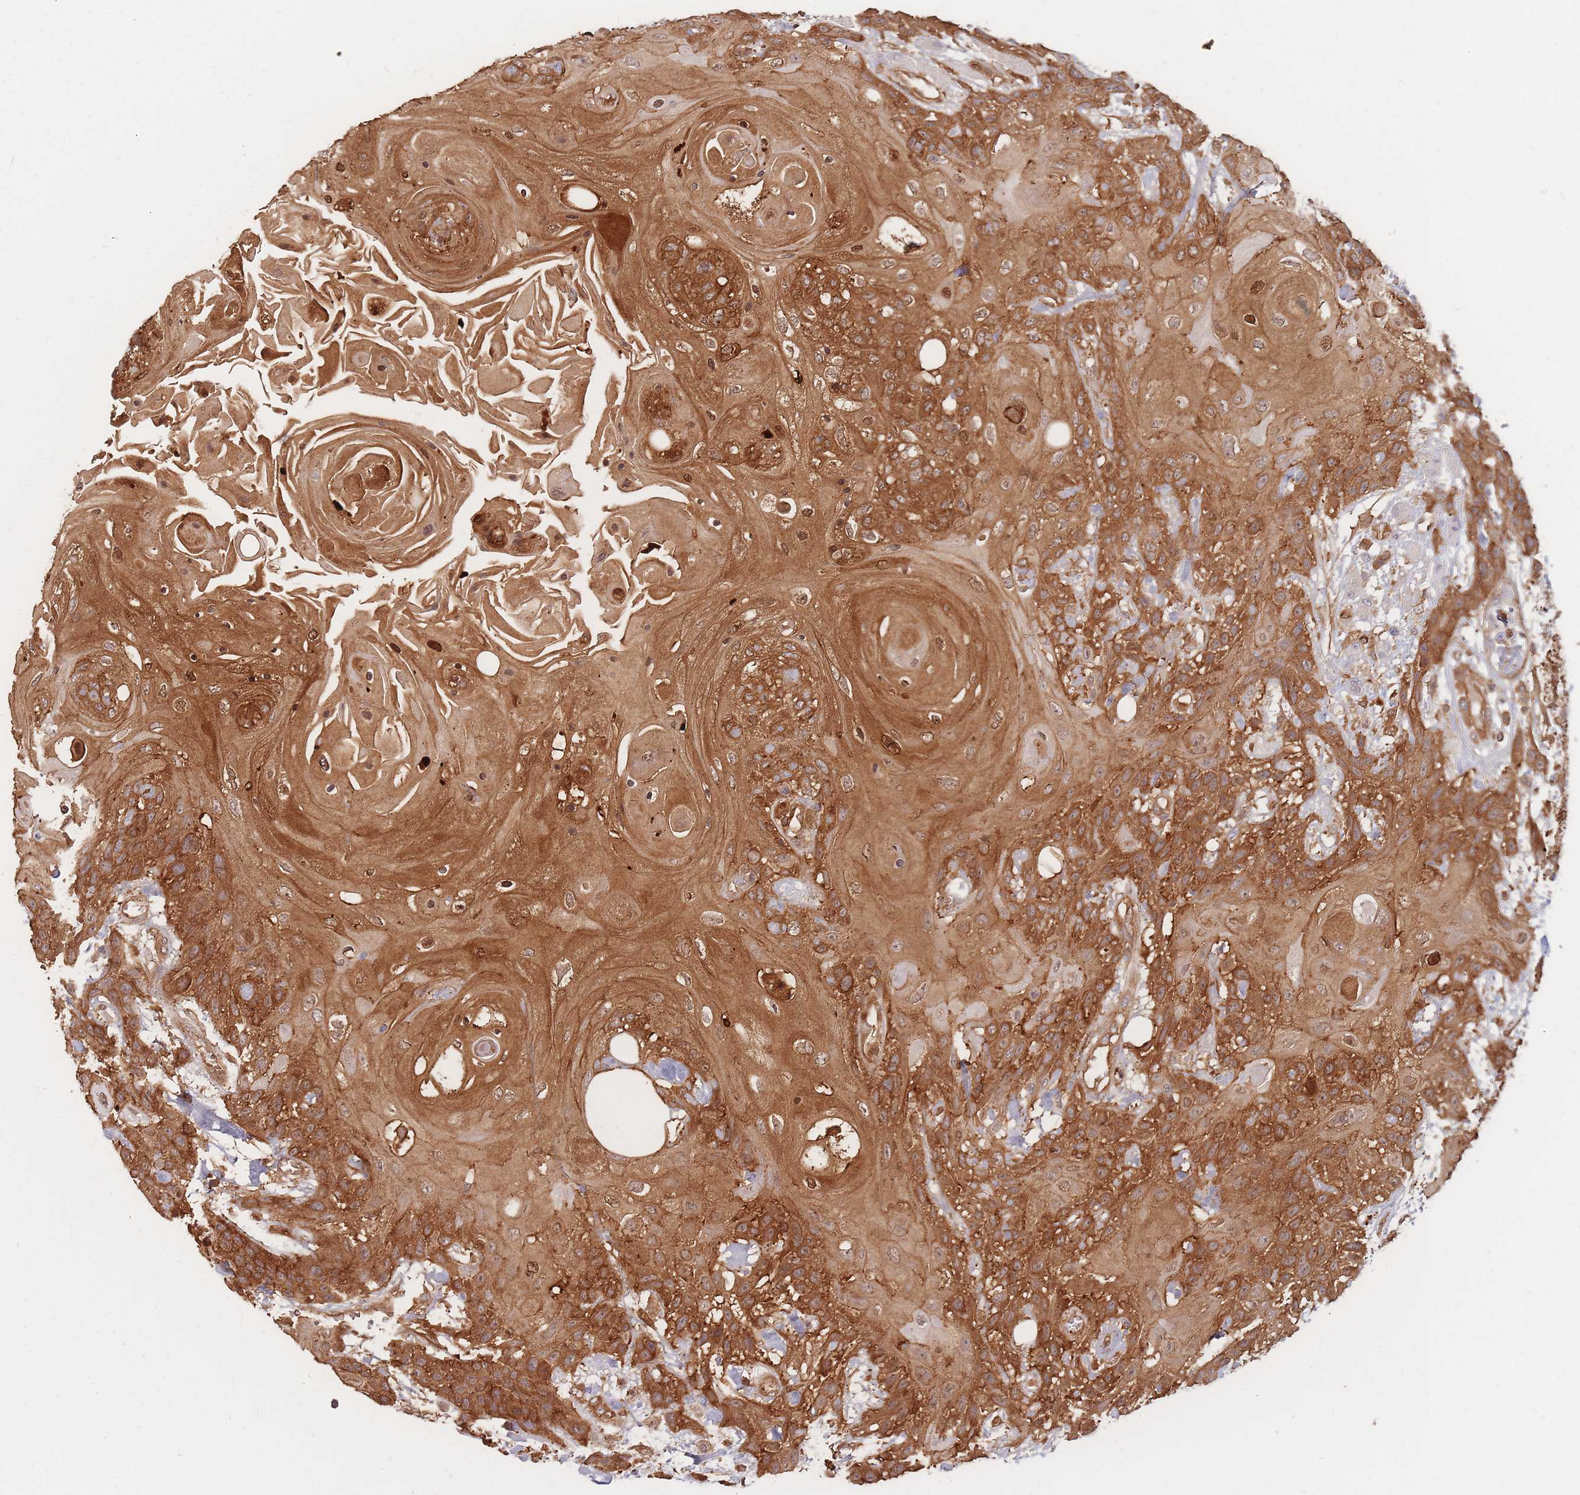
{"staining": {"intensity": "strong", "quantity": ">75%", "location": "cytoplasmic/membranous,nuclear"}, "tissue": "head and neck cancer", "cell_type": "Tumor cells", "image_type": "cancer", "snomed": [{"axis": "morphology", "description": "Squamous cell carcinoma, NOS"}, {"axis": "topography", "description": "Head-Neck"}], "caption": "Brown immunohistochemical staining in human head and neck cancer (squamous cell carcinoma) demonstrates strong cytoplasmic/membranous and nuclear positivity in about >75% of tumor cells. The protein of interest is shown in brown color, while the nuclei are stained blue.", "gene": "PLS3", "patient": {"sex": "female", "age": 43}}